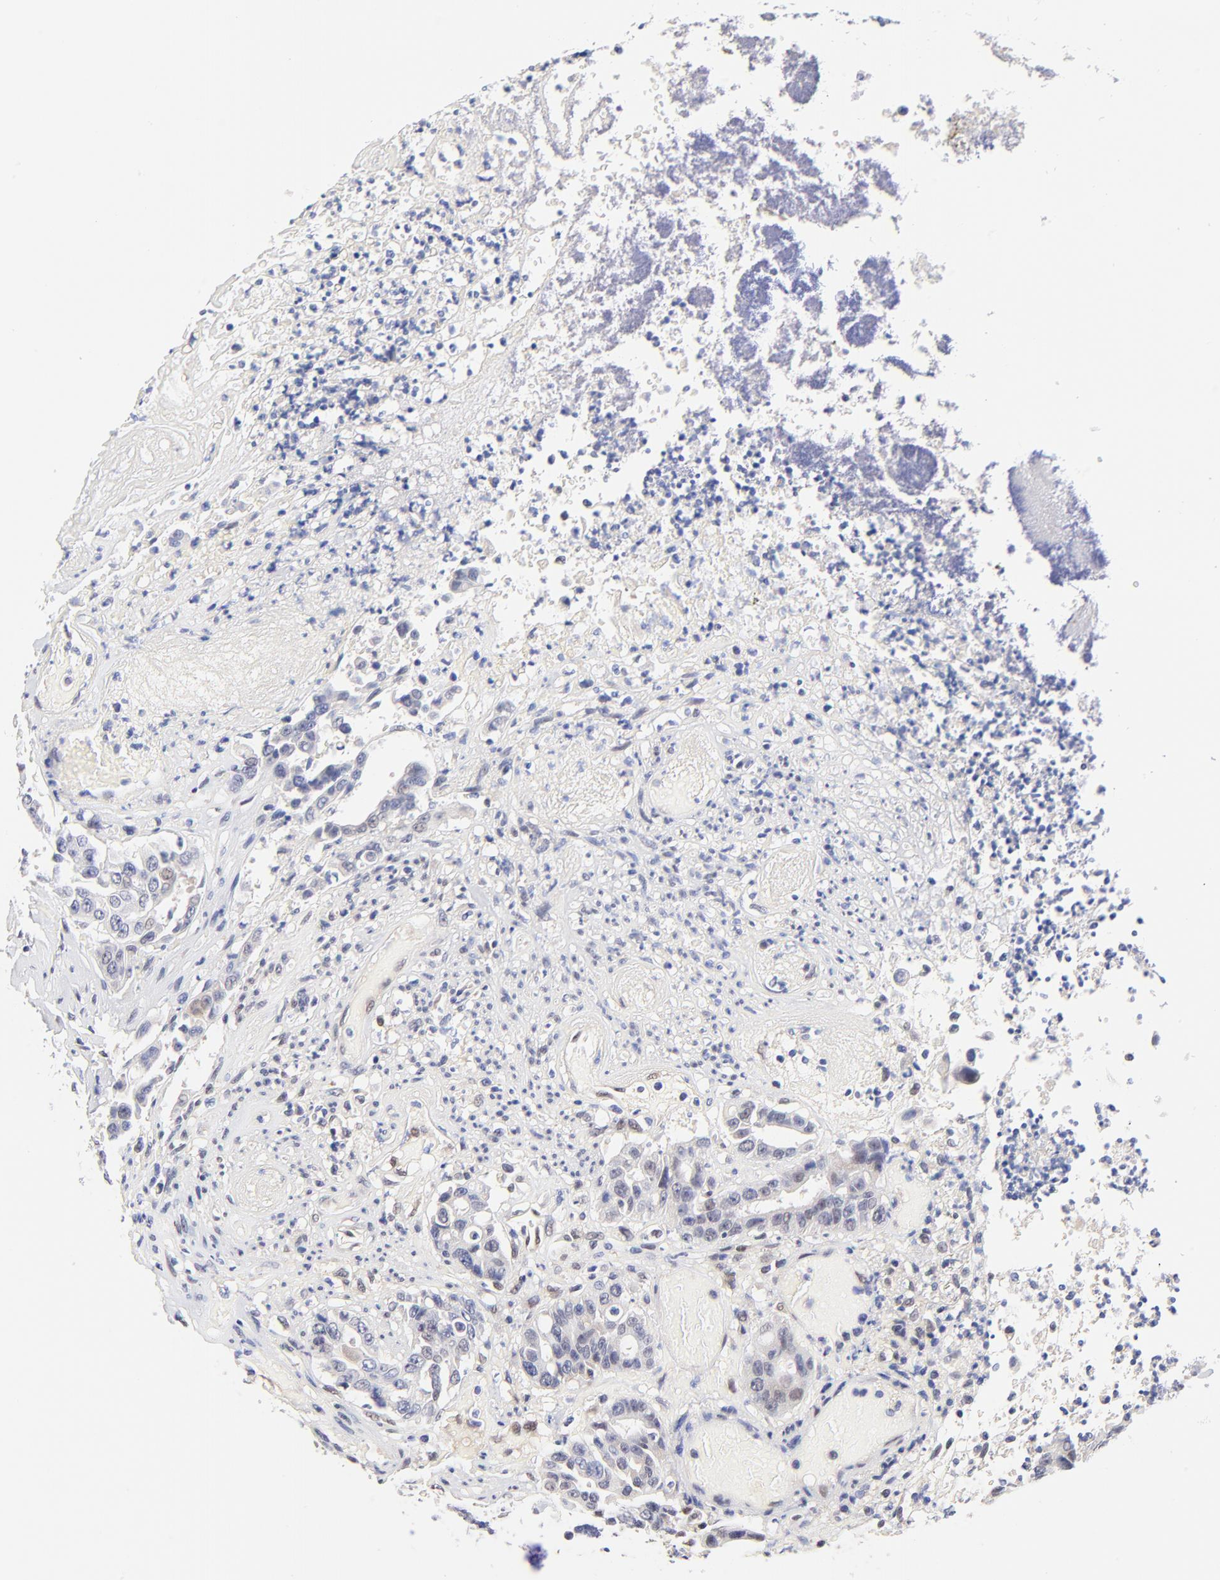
{"staining": {"intensity": "negative", "quantity": "none", "location": "none"}, "tissue": "colorectal cancer", "cell_type": "Tumor cells", "image_type": "cancer", "snomed": [{"axis": "morphology", "description": "Adenocarcinoma, NOS"}, {"axis": "topography", "description": "Colon"}], "caption": "High magnification brightfield microscopy of colorectal adenocarcinoma stained with DAB (3,3'-diaminobenzidine) (brown) and counterstained with hematoxylin (blue): tumor cells show no significant staining.", "gene": "TXNL1", "patient": {"sex": "female", "age": 70}}